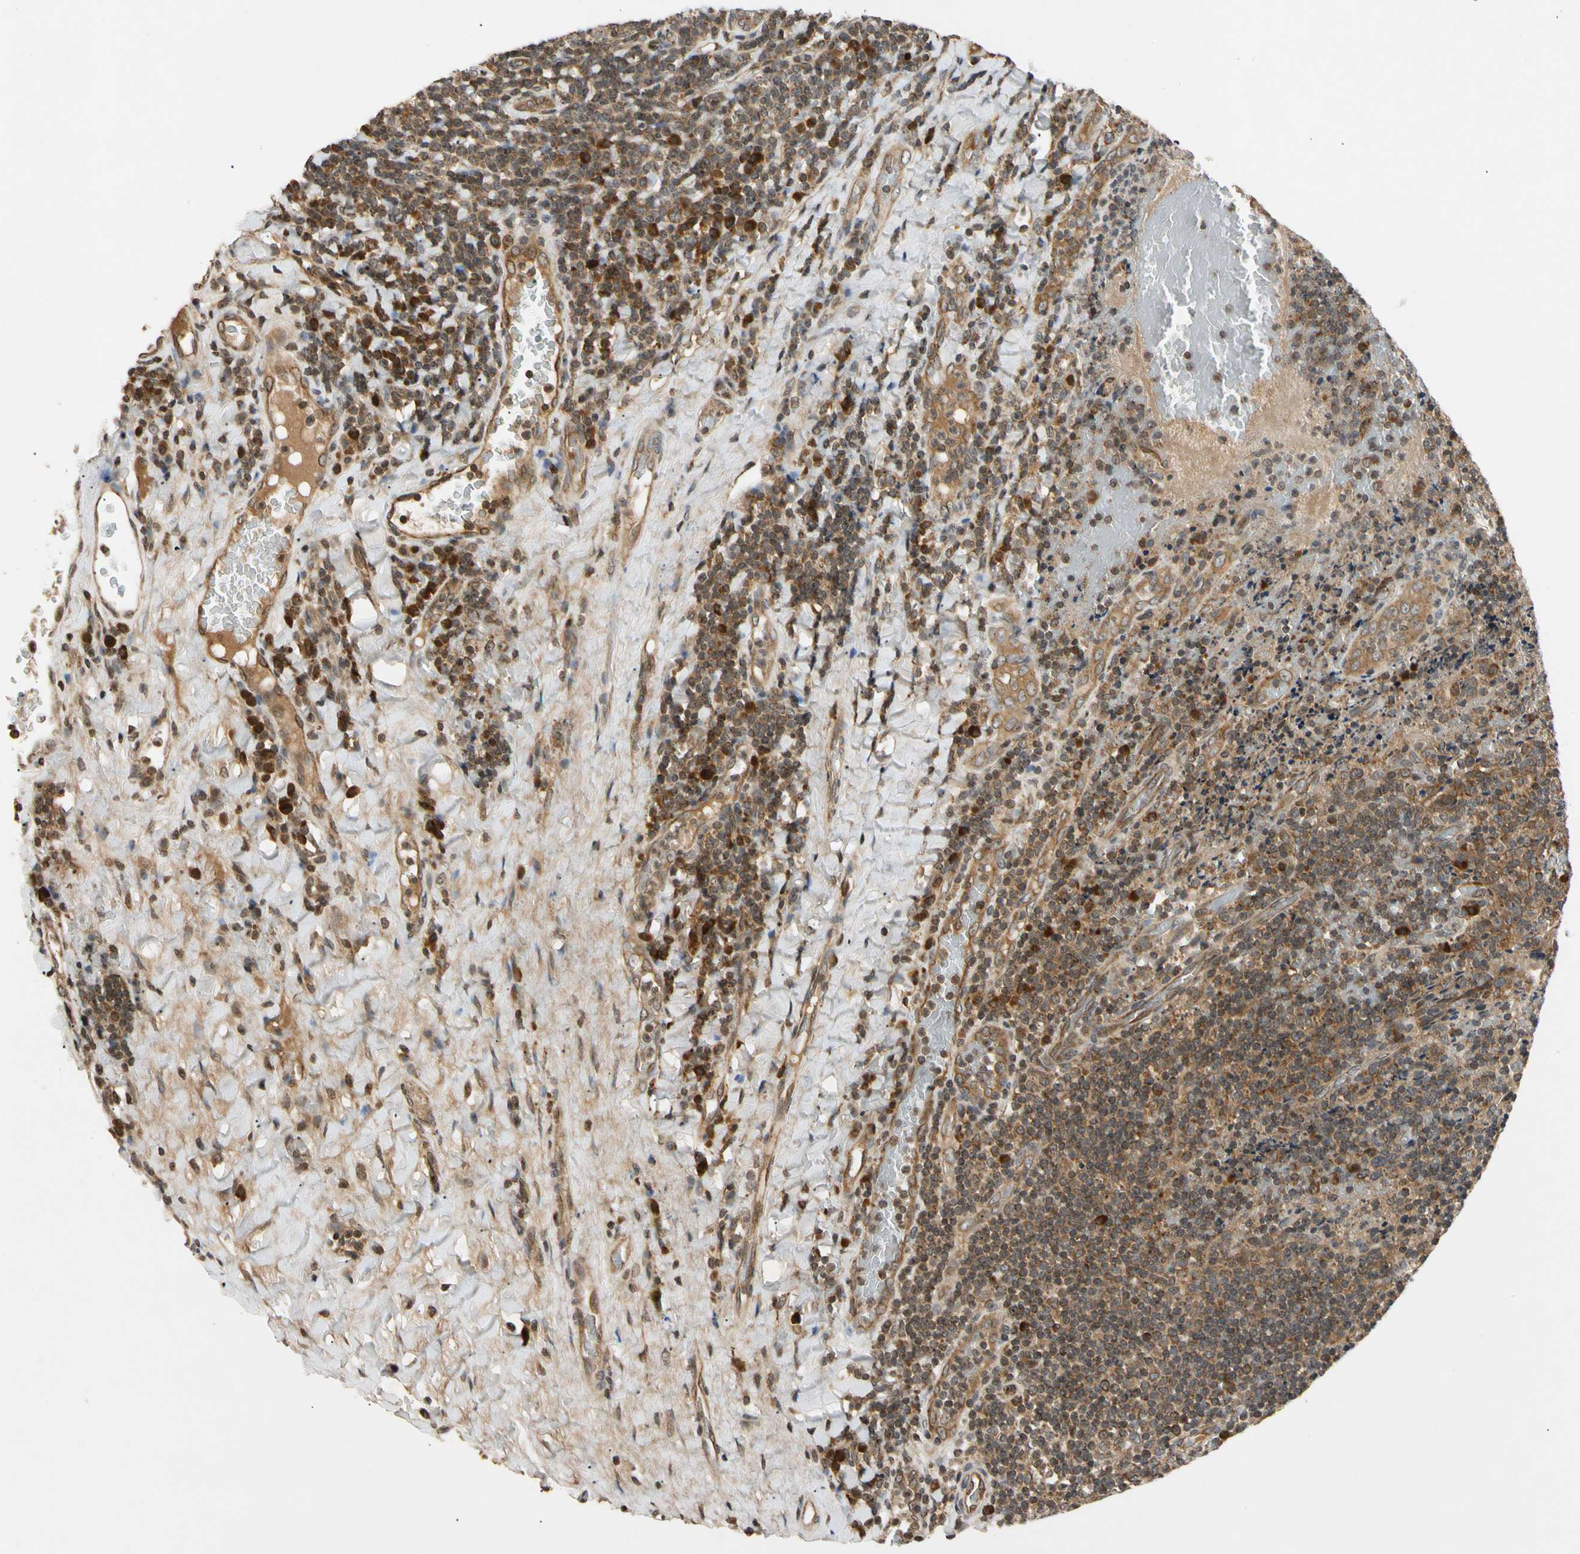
{"staining": {"intensity": "strong", "quantity": ">75%", "location": "cytoplasmic/membranous"}, "tissue": "tonsil", "cell_type": "Germinal center cells", "image_type": "normal", "snomed": [{"axis": "morphology", "description": "Normal tissue, NOS"}, {"axis": "topography", "description": "Tonsil"}], "caption": "Immunohistochemical staining of normal human tonsil reveals >75% levels of strong cytoplasmic/membranous protein expression in approximately >75% of germinal center cells. (IHC, brightfield microscopy, high magnification).", "gene": "MRPS22", "patient": {"sex": "male", "age": 17}}